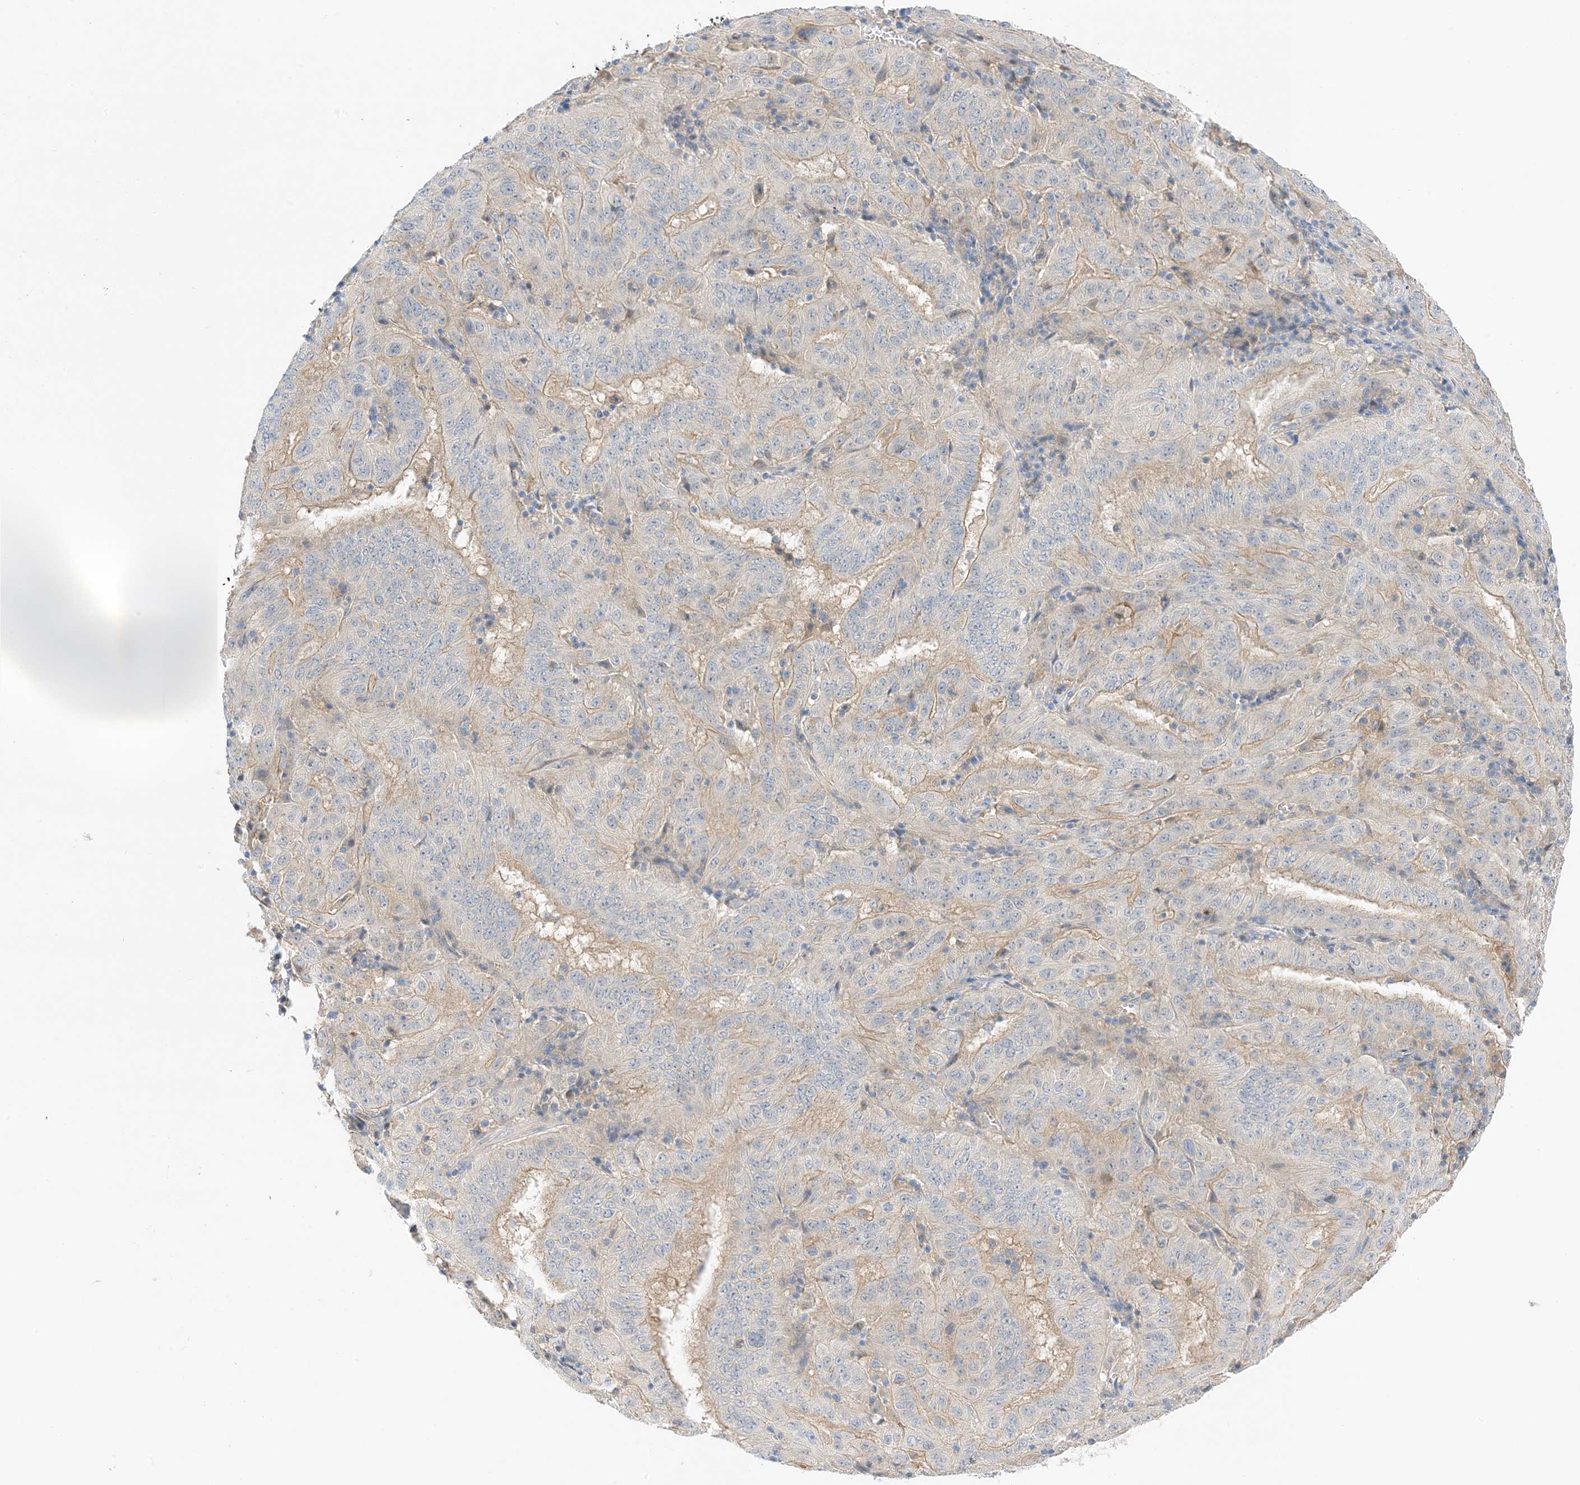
{"staining": {"intensity": "weak", "quantity": "25%-75%", "location": "cytoplasmic/membranous"}, "tissue": "pancreatic cancer", "cell_type": "Tumor cells", "image_type": "cancer", "snomed": [{"axis": "morphology", "description": "Adenocarcinoma, NOS"}, {"axis": "topography", "description": "Pancreas"}], "caption": "A low amount of weak cytoplasmic/membranous staining is identified in approximately 25%-75% of tumor cells in pancreatic adenocarcinoma tissue. (Brightfield microscopy of DAB IHC at high magnification).", "gene": "KIFBP", "patient": {"sex": "male", "age": 63}}